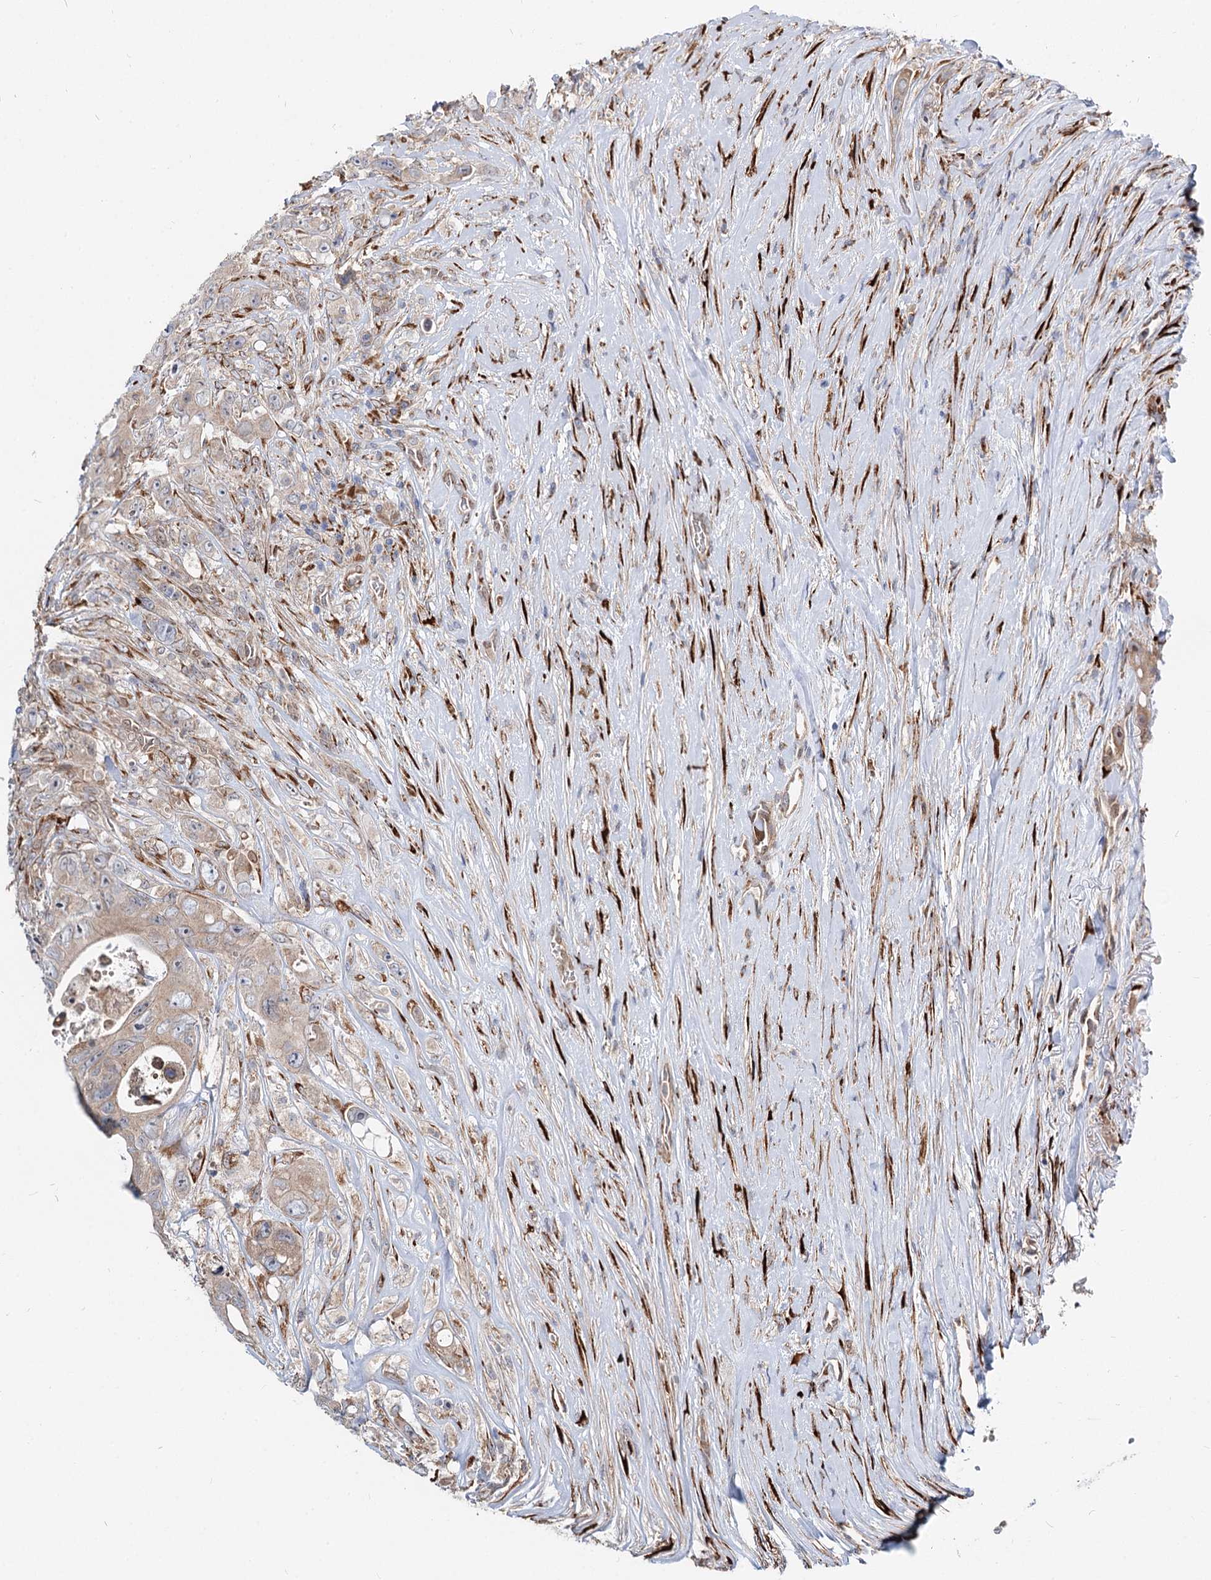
{"staining": {"intensity": "weak", "quantity": "<25%", "location": "cytoplasmic/membranous"}, "tissue": "colorectal cancer", "cell_type": "Tumor cells", "image_type": "cancer", "snomed": [{"axis": "morphology", "description": "Adenocarcinoma, NOS"}, {"axis": "topography", "description": "Colon"}], "caption": "Immunohistochemistry (IHC) of colorectal cancer (adenocarcinoma) shows no staining in tumor cells.", "gene": "SPART", "patient": {"sex": "female", "age": 46}}